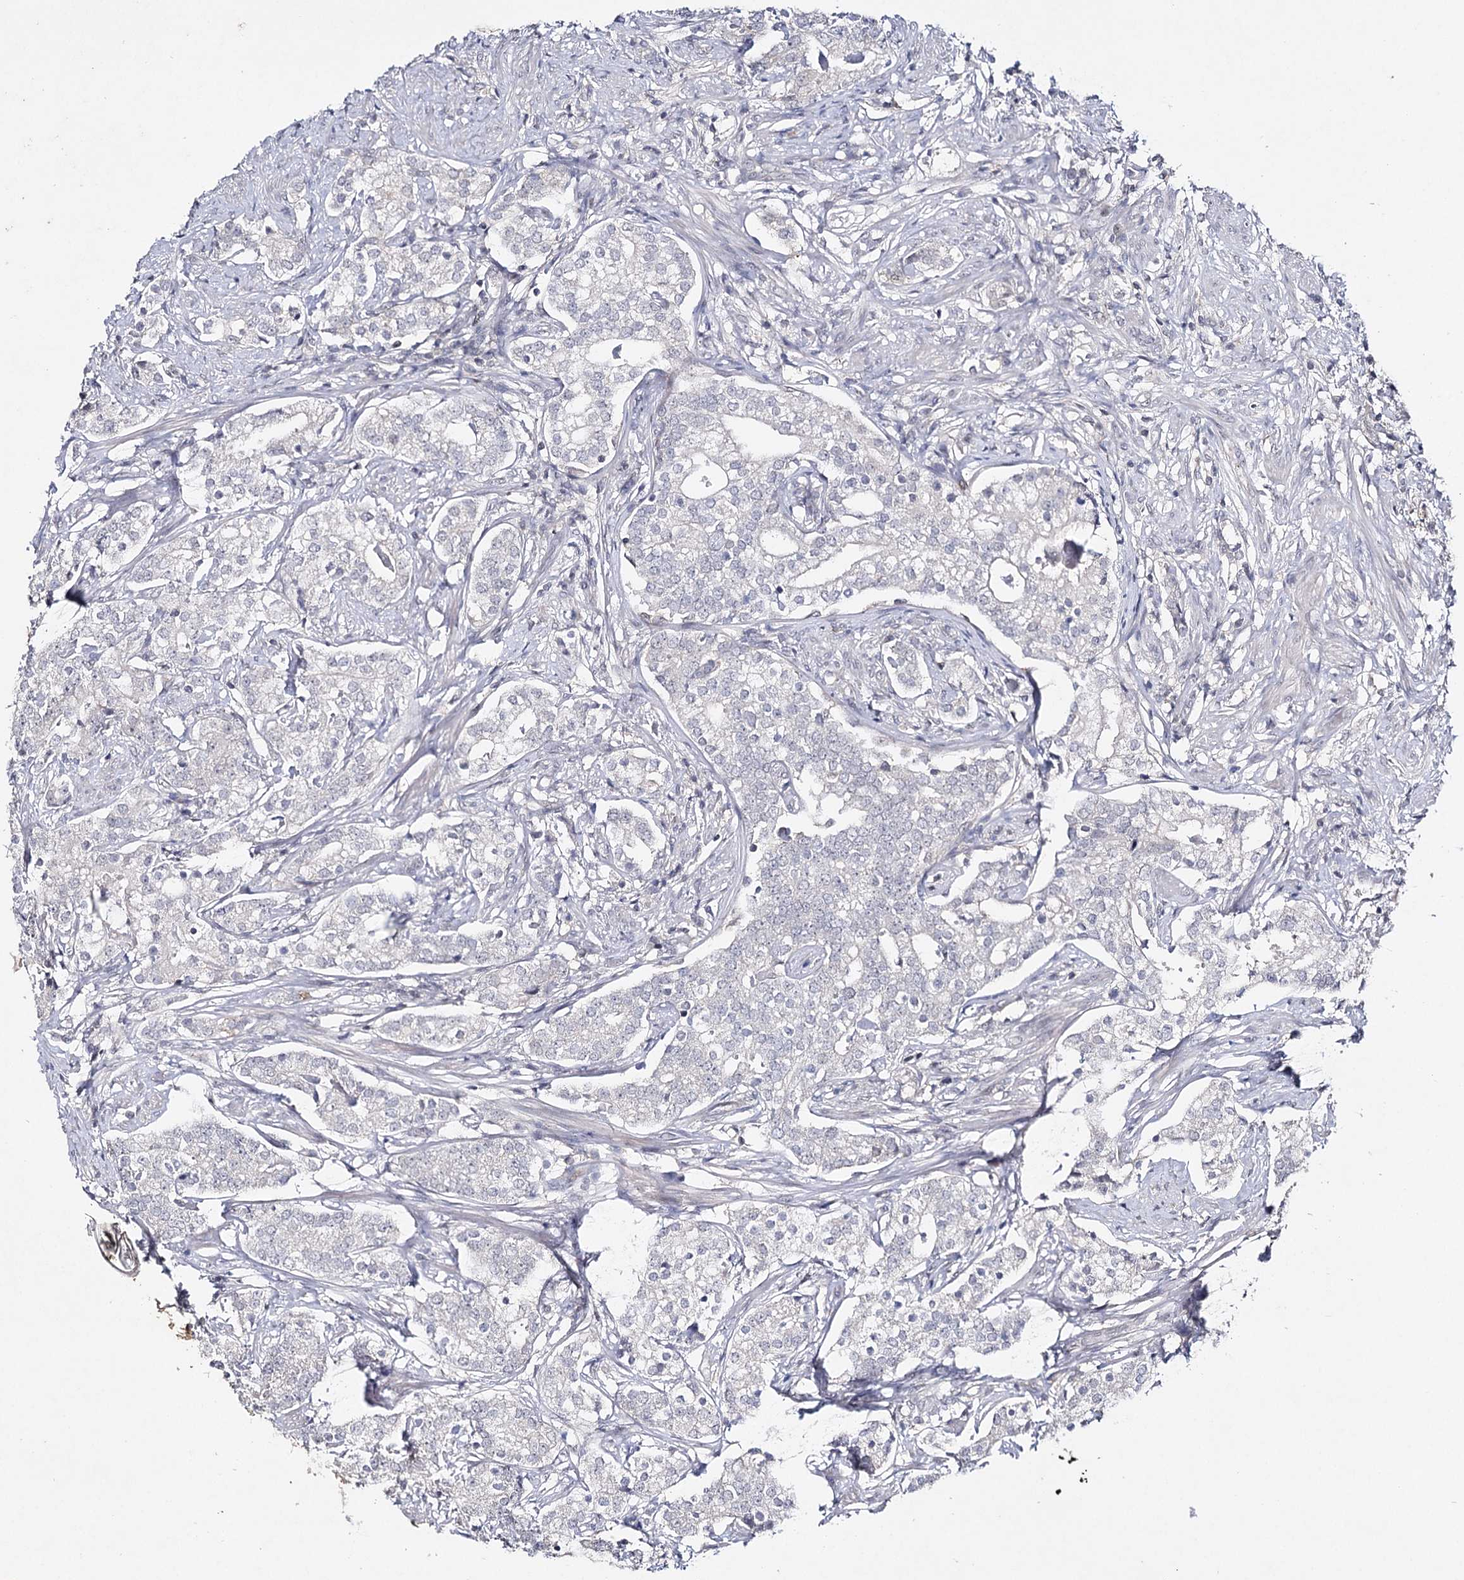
{"staining": {"intensity": "negative", "quantity": "none", "location": "none"}, "tissue": "prostate cancer", "cell_type": "Tumor cells", "image_type": "cancer", "snomed": [{"axis": "morphology", "description": "Adenocarcinoma, High grade"}, {"axis": "topography", "description": "Prostate"}], "caption": "Immunohistochemistry of human prostate cancer (high-grade adenocarcinoma) exhibits no positivity in tumor cells.", "gene": "HSD11B2", "patient": {"sex": "male", "age": 69}}